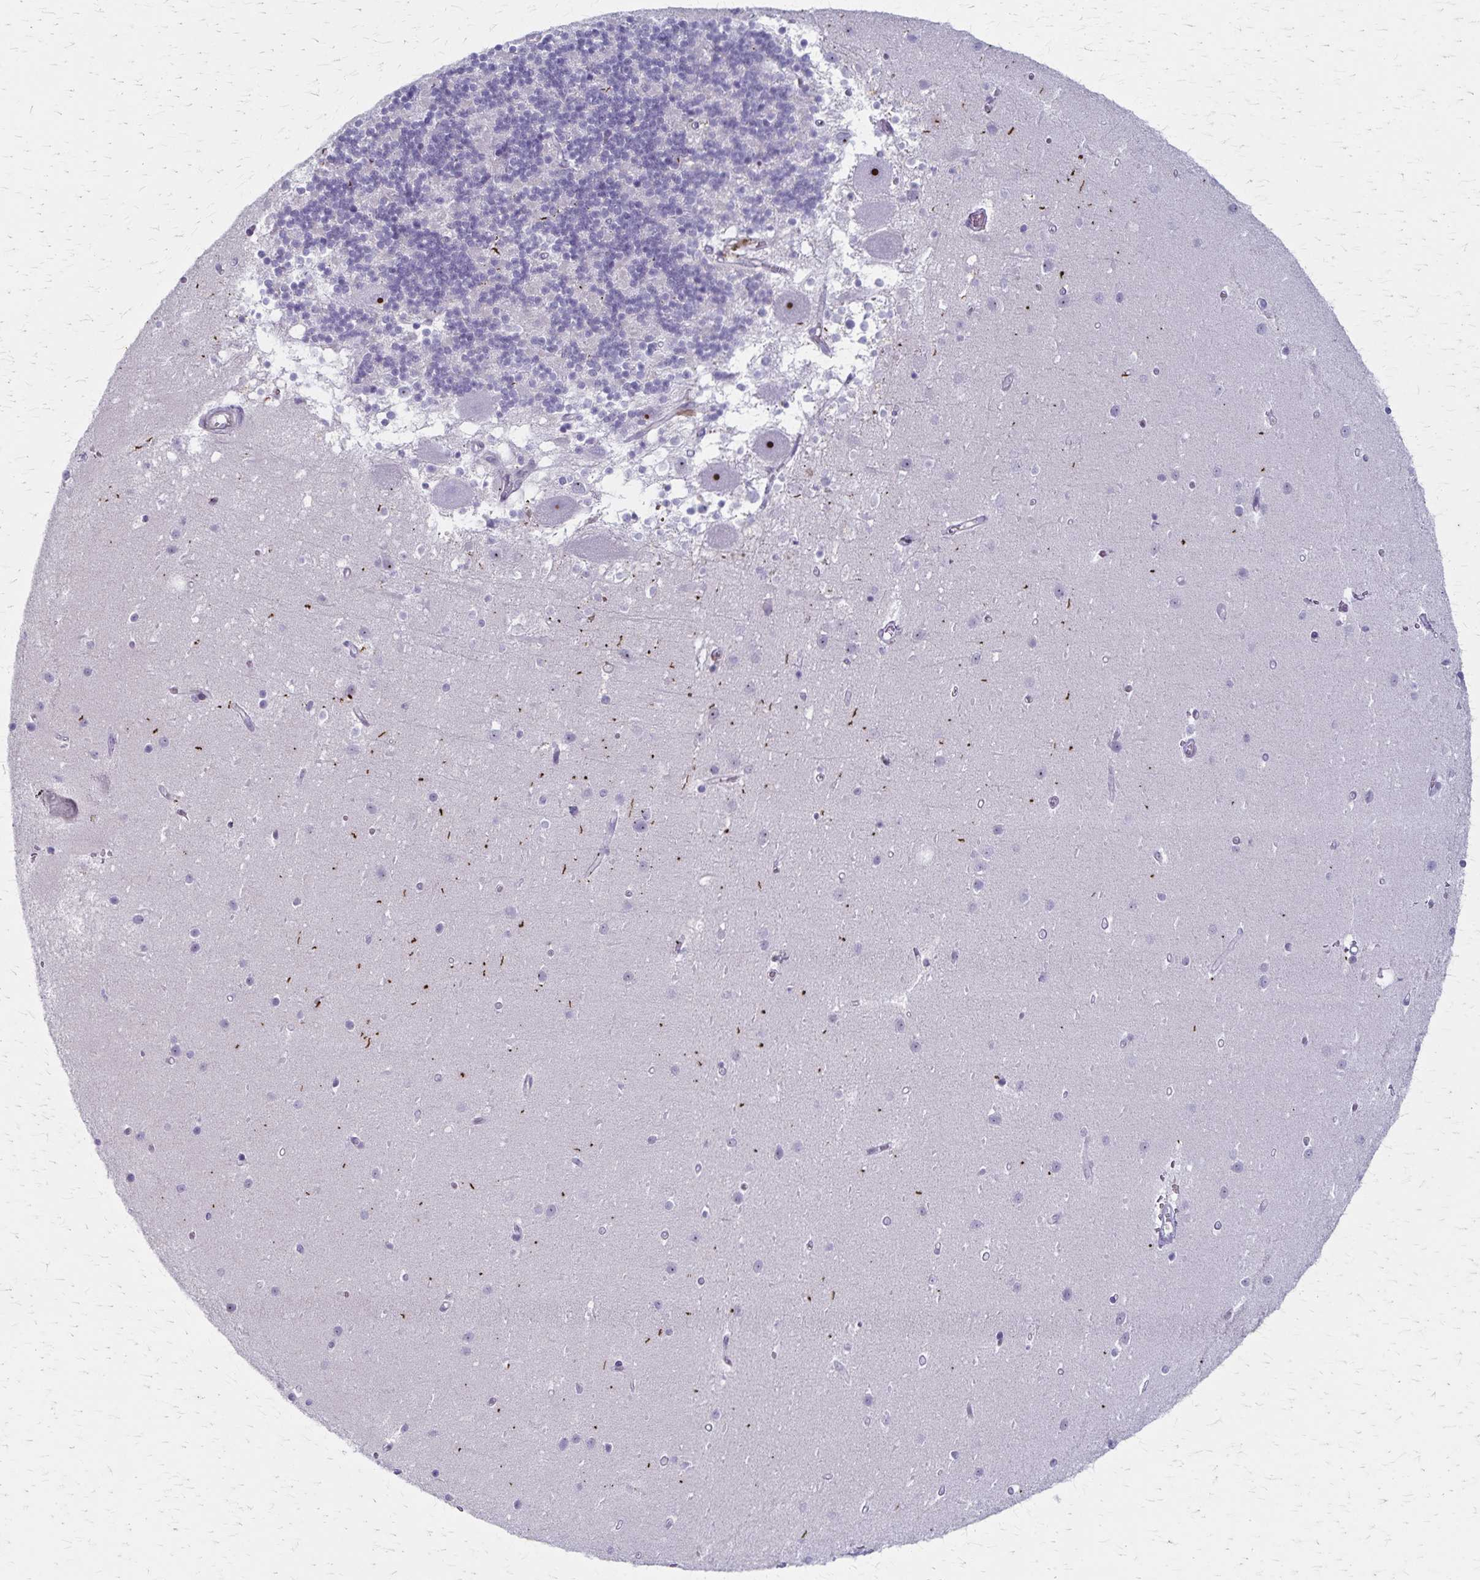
{"staining": {"intensity": "negative", "quantity": "none", "location": "none"}, "tissue": "cerebellum", "cell_type": "Cells in granular layer", "image_type": "normal", "snomed": [{"axis": "morphology", "description": "Normal tissue, NOS"}, {"axis": "topography", "description": "Cerebellum"}], "caption": "Immunohistochemistry micrograph of unremarkable cerebellum: cerebellum stained with DAB (3,3'-diaminobenzidine) exhibits no significant protein positivity in cells in granular layer. (DAB (3,3'-diaminobenzidine) IHC, high magnification).", "gene": "DLK2", "patient": {"sex": "male", "age": 54}}